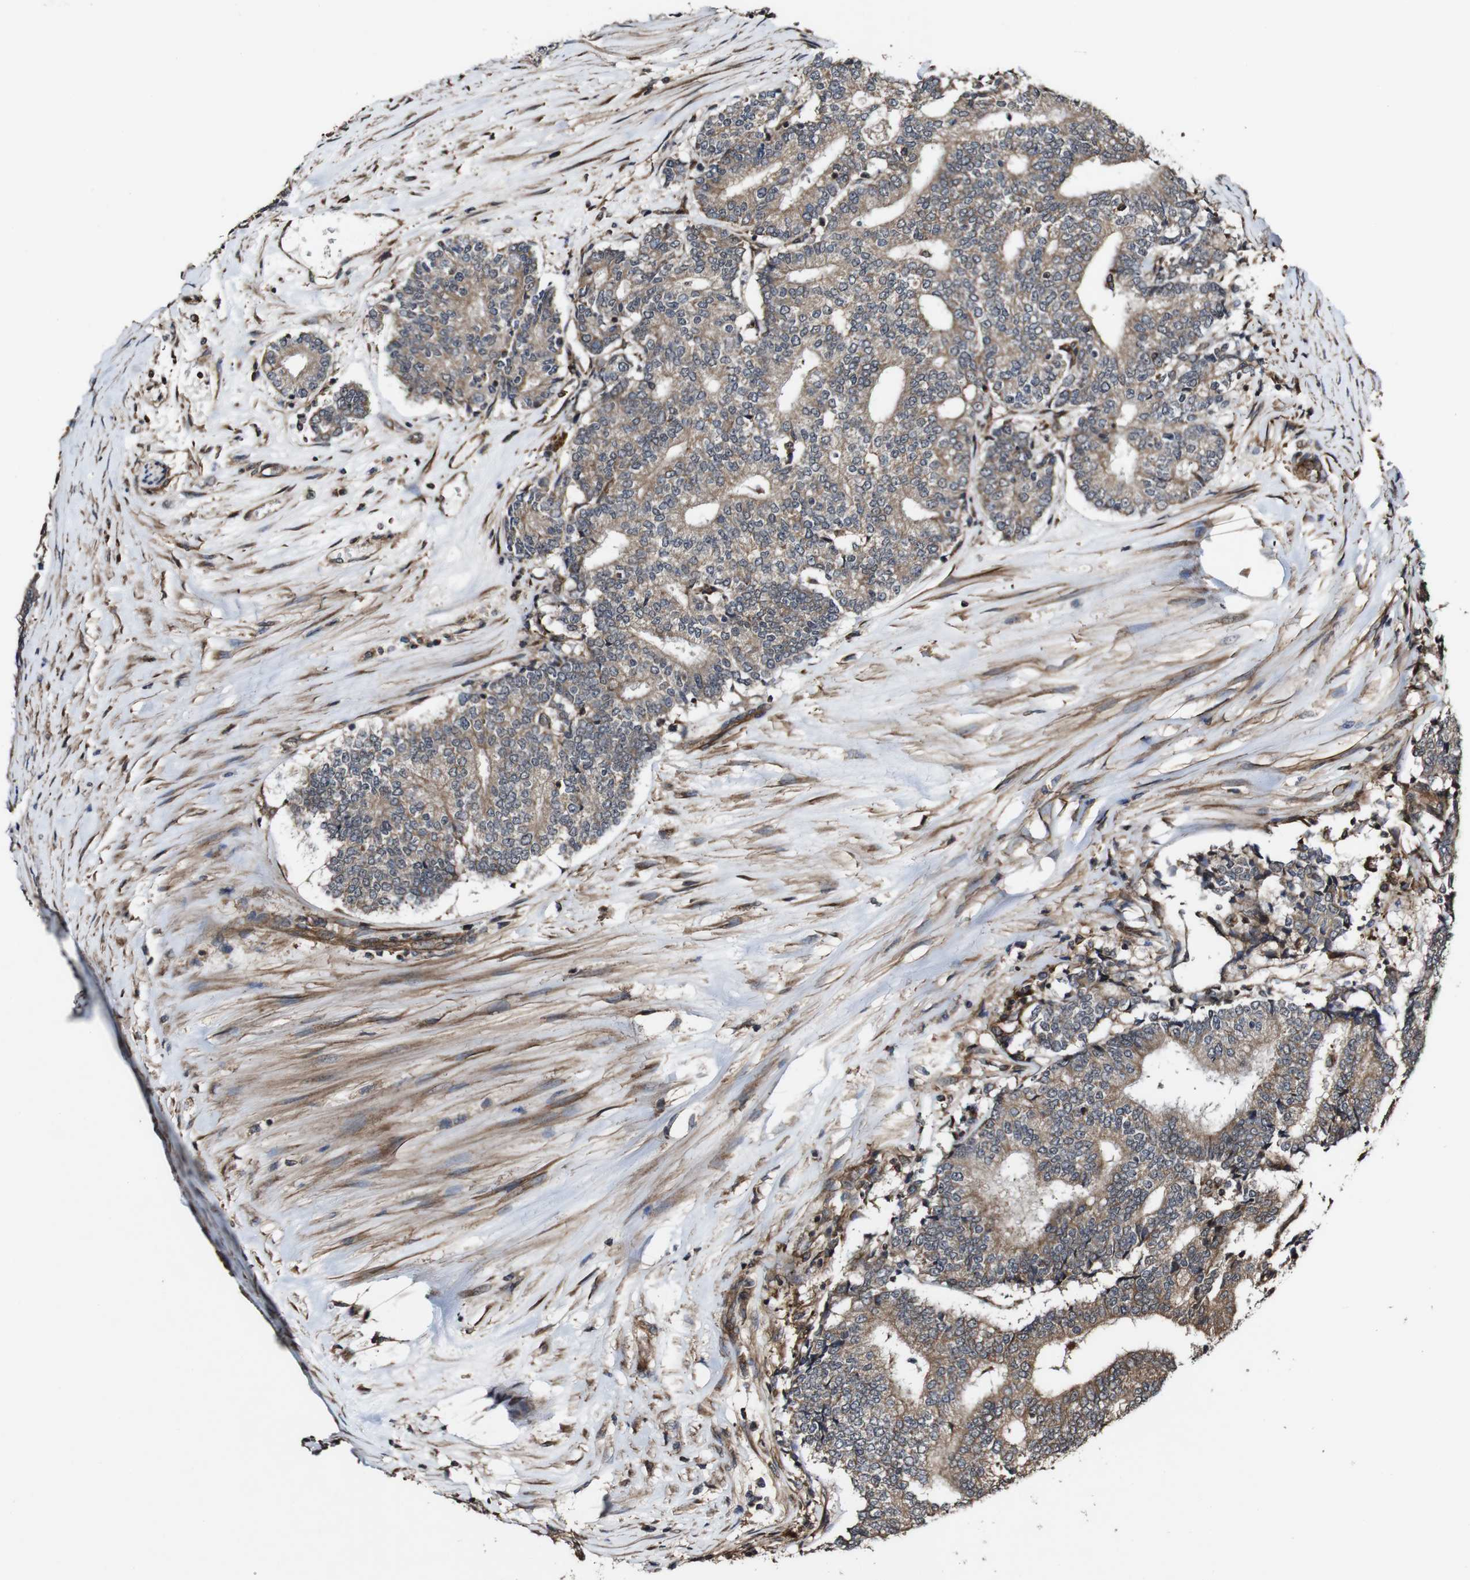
{"staining": {"intensity": "moderate", "quantity": ">75%", "location": "cytoplasmic/membranous"}, "tissue": "prostate cancer", "cell_type": "Tumor cells", "image_type": "cancer", "snomed": [{"axis": "morphology", "description": "Normal tissue, NOS"}, {"axis": "morphology", "description": "Adenocarcinoma, High grade"}, {"axis": "topography", "description": "Prostate"}, {"axis": "topography", "description": "Seminal veicle"}], "caption": "Prostate adenocarcinoma (high-grade) stained with DAB (3,3'-diaminobenzidine) immunohistochemistry exhibits medium levels of moderate cytoplasmic/membranous positivity in about >75% of tumor cells. (IHC, brightfield microscopy, high magnification).", "gene": "BTN3A3", "patient": {"sex": "male", "age": 55}}